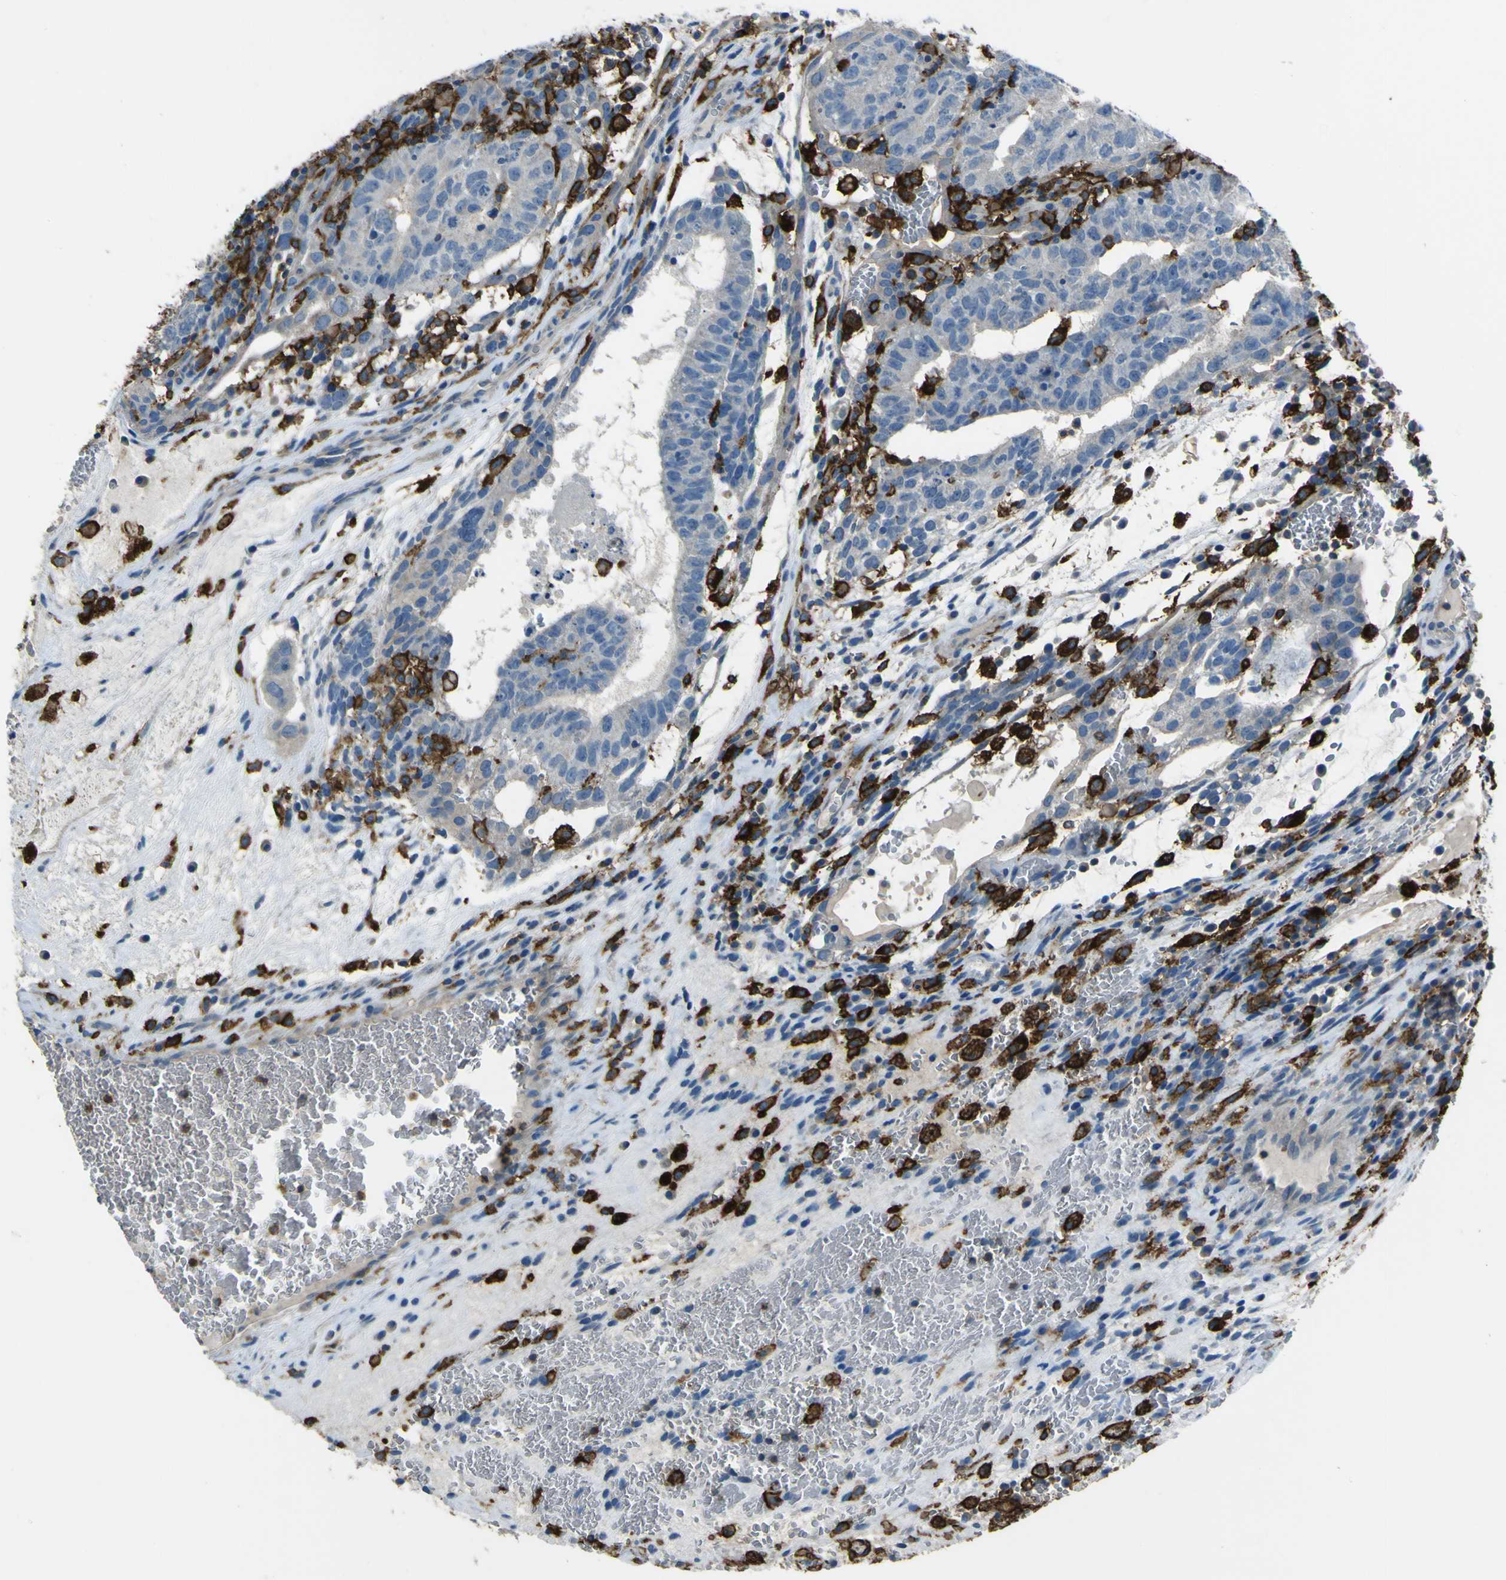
{"staining": {"intensity": "negative", "quantity": "none", "location": "none"}, "tissue": "testis cancer", "cell_type": "Tumor cells", "image_type": "cancer", "snomed": [{"axis": "morphology", "description": "Seminoma, NOS"}, {"axis": "morphology", "description": "Carcinoma, Embryonal, NOS"}, {"axis": "topography", "description": "Testis"}], "caption": "This is an immunohistochemistry image of testis cancer (seminoma). There is no positivity in tumor cells.", "gene": "LAIR1", "patient": {"sex": "male", "age": 52}}